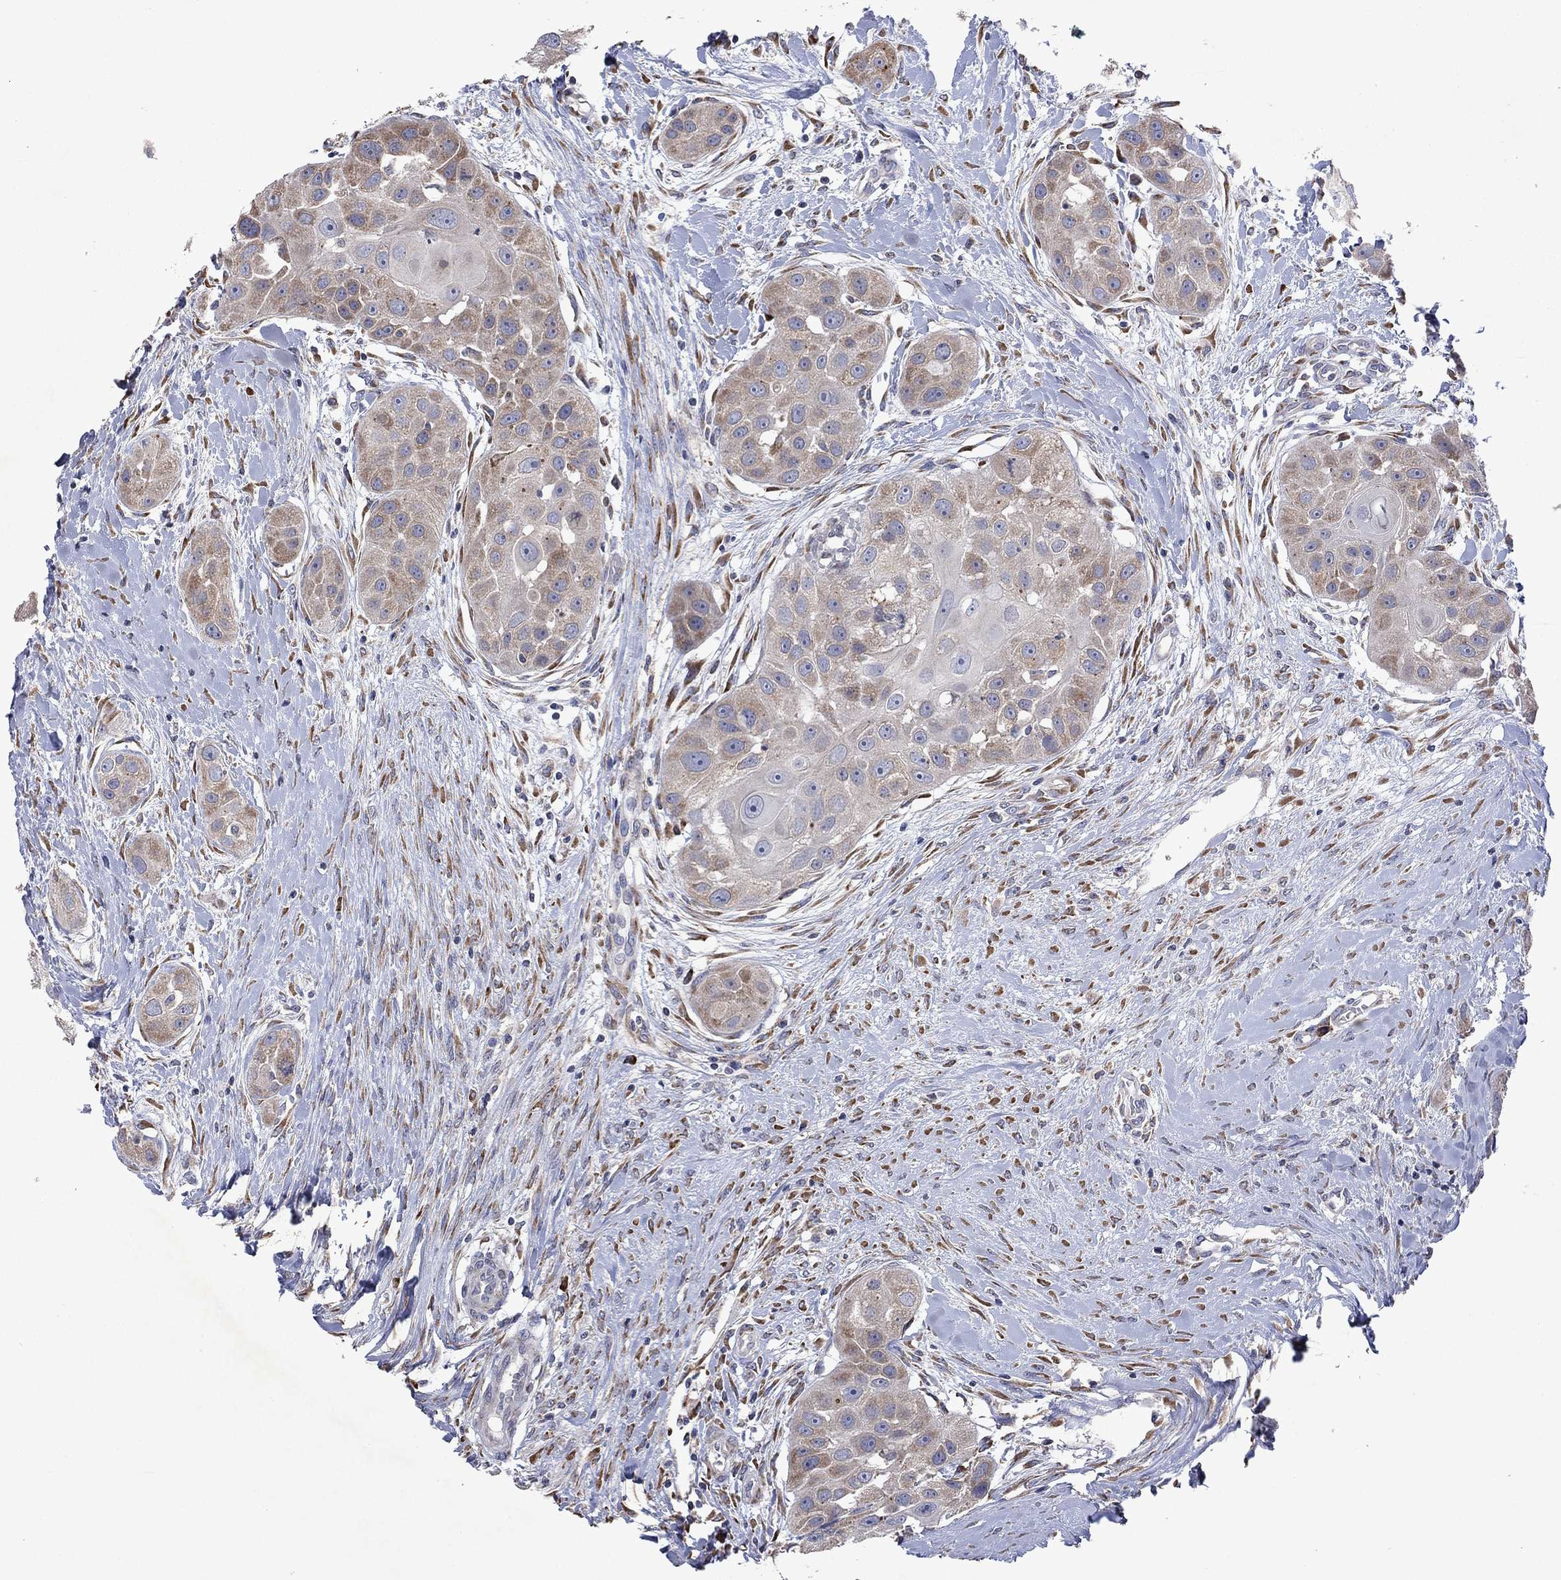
{"staining": {"intensity": "moderate", "quantity": "25%-75%", "location": "cytoplasmic/membranous"}, "tissue": "head and neck cancer", "cell_type": "Tumor cells", "image_type": "cancer", "snomed": [{"axis": "morphology", "description": "Normal tissue, NOS"}, {"axis": "morphology", "description": "Squamous cell carcinoma, NOS"}, {"axis": "topography", "description": "Skeletal muscle"}, {"axis": "topography", "description": "Head-Neck"}], "caption": "DAB immunohistochemical staining of human head and neck cancer shows moderate cytoplasmic/membranous protein expression in approximately 25%-75% of tumor cells.", "gene": "TMEM97", "patient": {"sex": "male", "age": 51}}